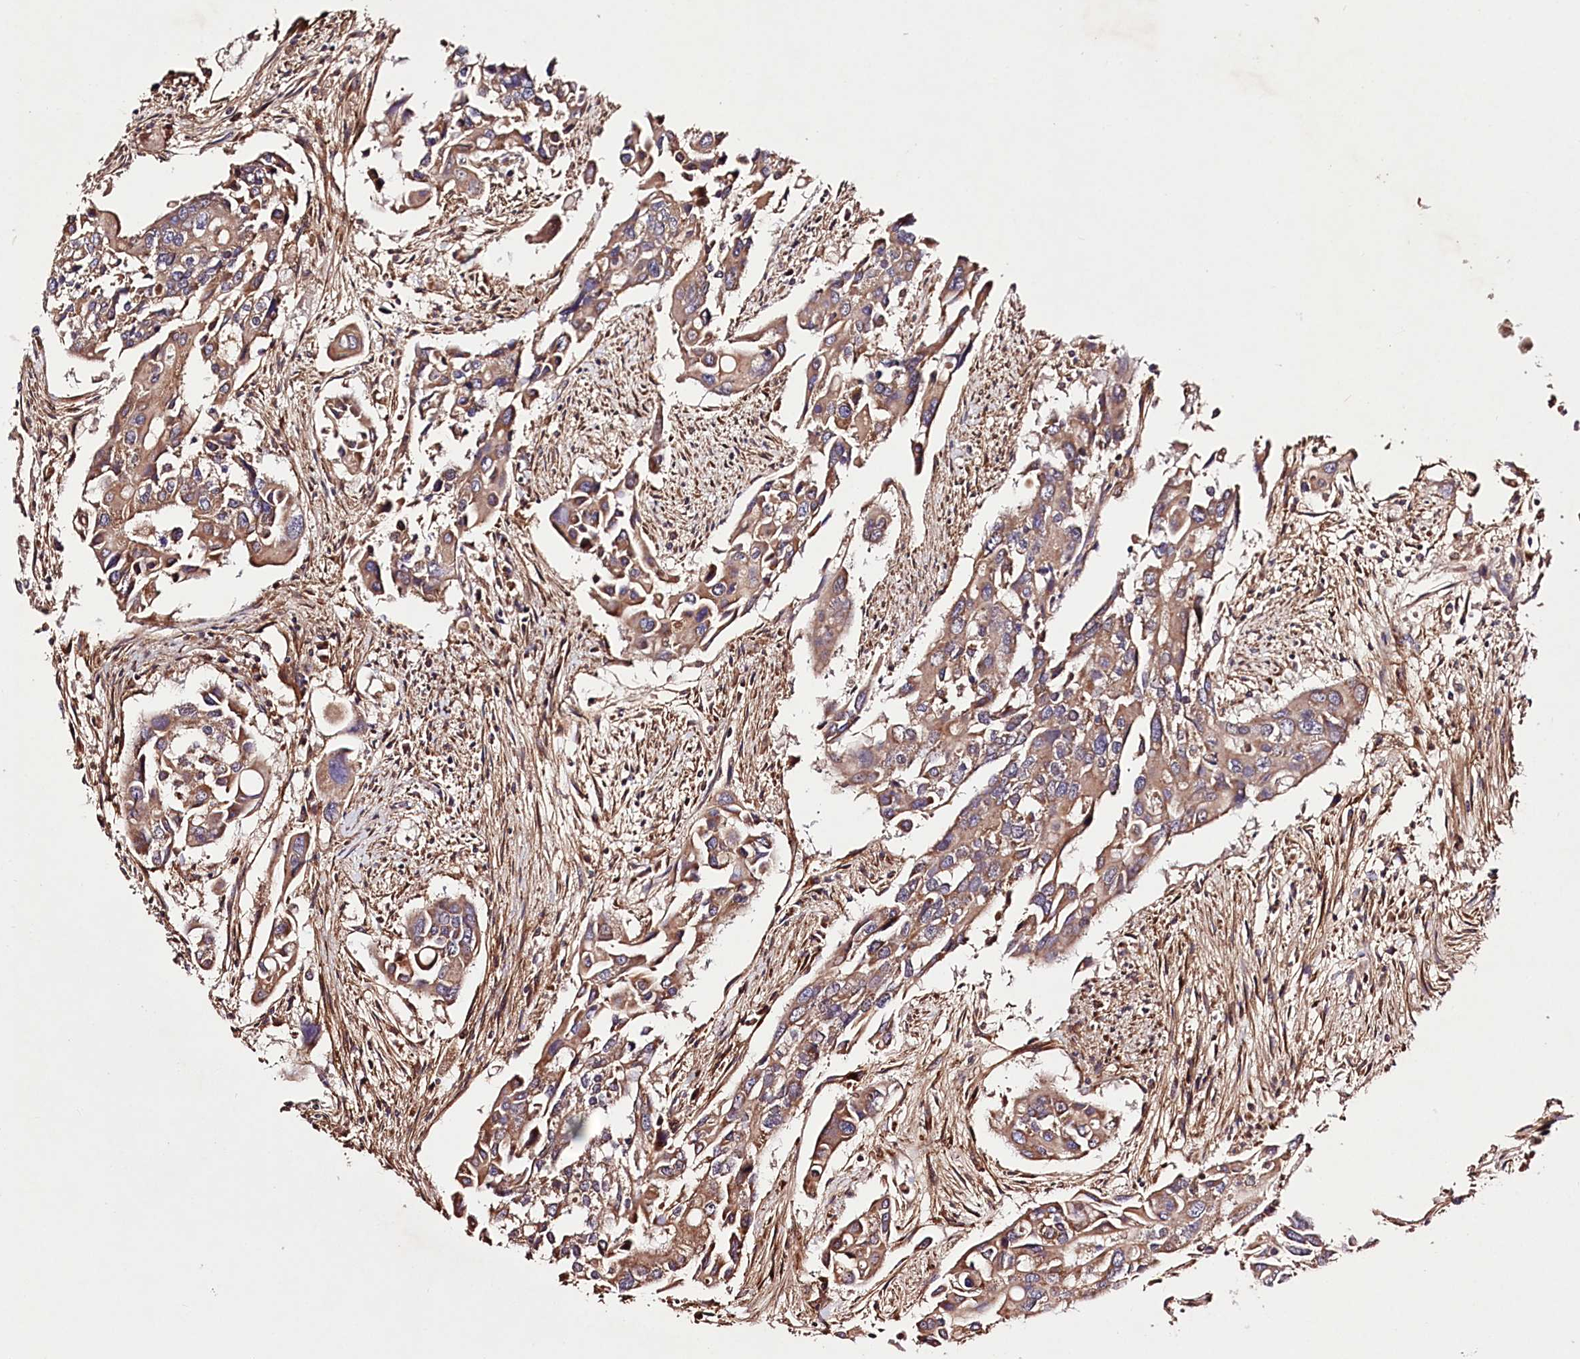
{"staining": {"intensity": "moderate", "quantity": ">75%", "location": "cytoplasmic/membranous"}, "tissue": "colorectal cancer", "cell_type": "Tumor cells", "image_type": "cancer", "snomed": [{"axis": "morphology", "description": "Adenocarcinoma, NOS"}, {"axis": "topography", "description": "Colon"}], "caption": "Immunohistochemistry (DAB (3,3'-diaminobenzidine)) staining of colorectal cancer (adenocarcinoma) exhibits moderate cytoplasmic/membranous protein staining in about >75% of tumor cells. (Brightfield microscopy of DAB IHC at high magnification).", "gene": "WWC1", "patient": {"sex": "male", "age": 77}}